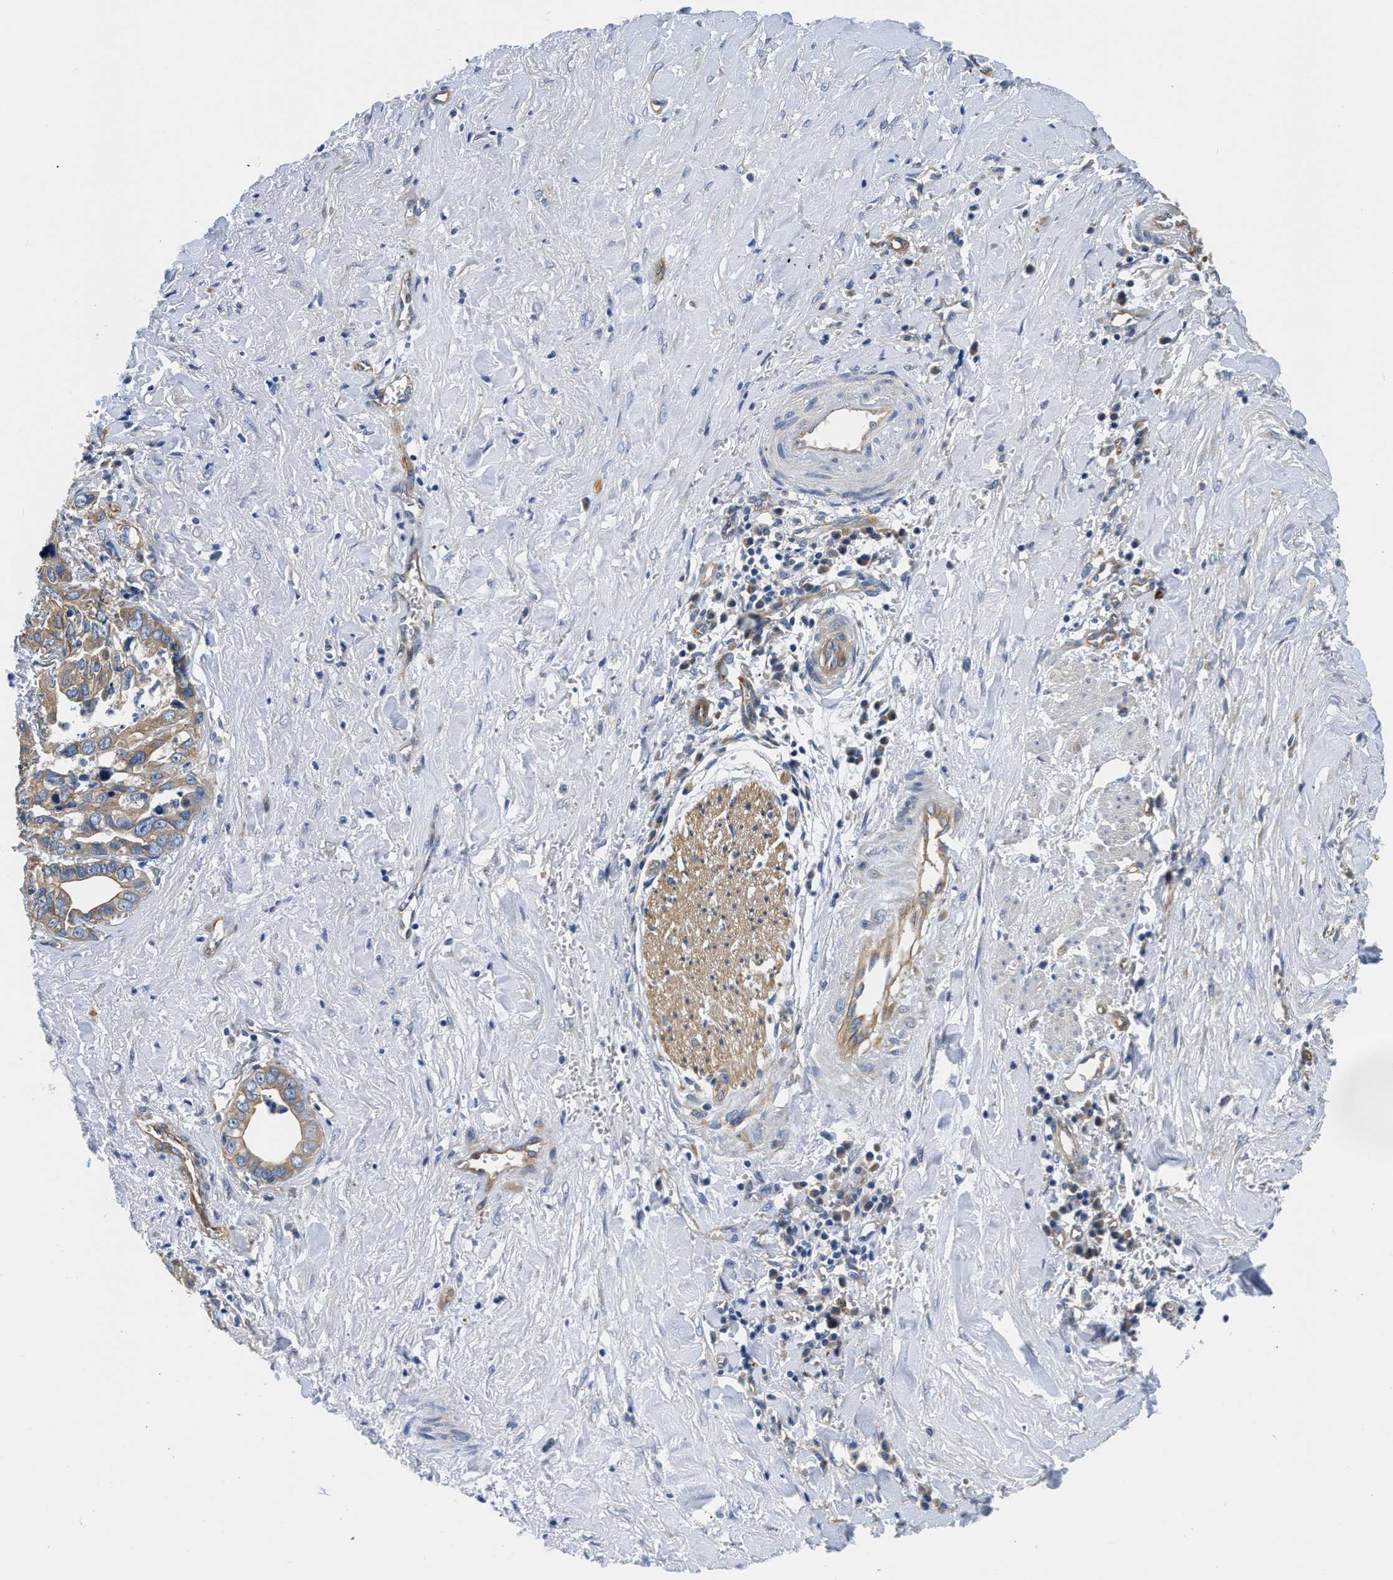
{"staining": {"intensity": "moderate", "quantity": "25%-75%", "location": "cytoplasmic/membranous"}, "tissue": "liver cancer", "cell_type": "Tumor cells", "image_type": "cancer", "snomed": [{"axis": "morphology", "description": "Cholangiocarcinoma"}, {"axis": "topography", "description": "Liver"}], "caption": "This histopathology image reveals liver cholangiocarcinoma stained with immunohistochemistry to label a protein in brown. The cytoplasmic/membranous of tumor cells show moderate positivity for the protein. Nuclei are counter-stained blue.", "gene": "CSDE1", "patient": {"sex": "female", "age": 79}}